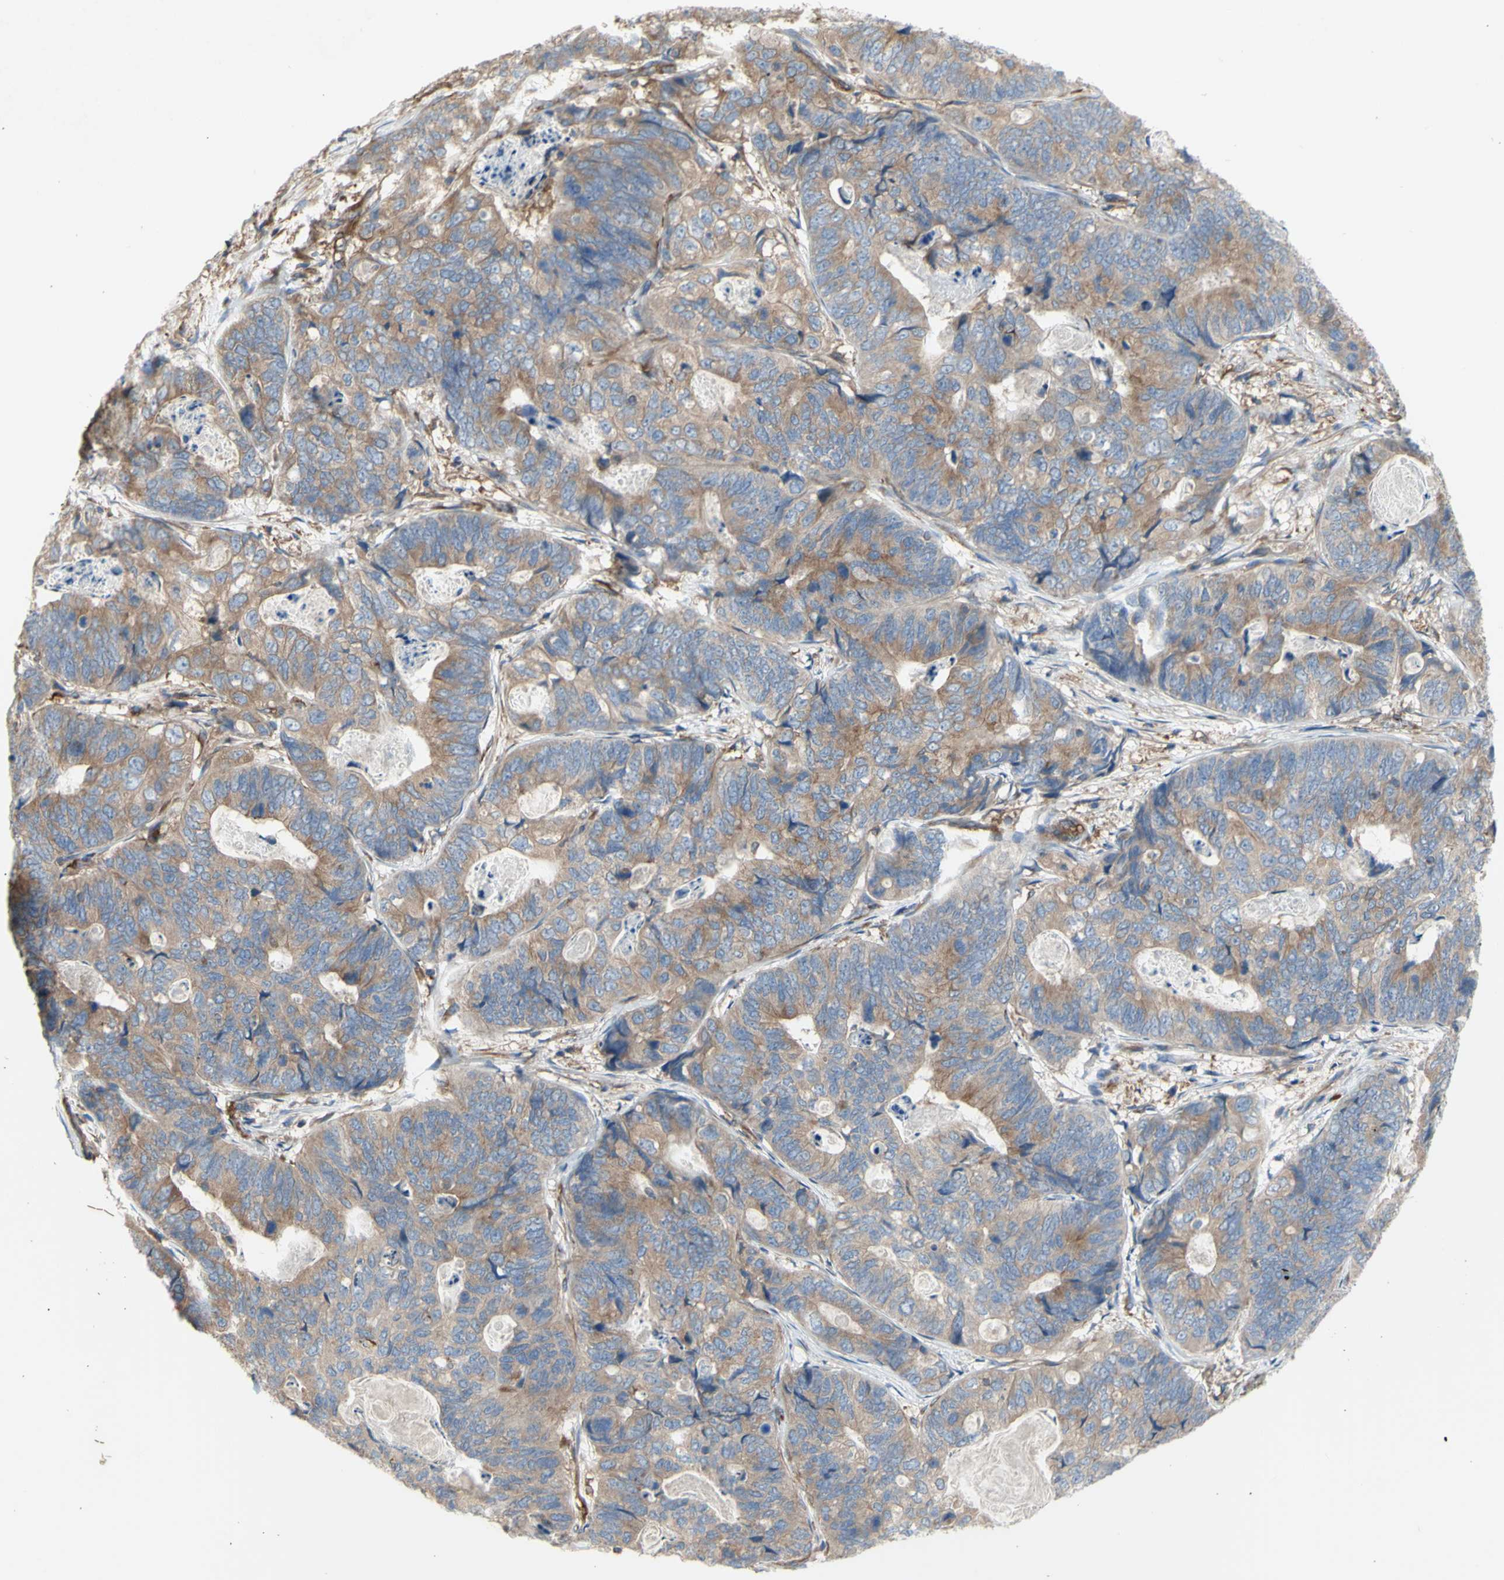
{"staining": {"intensity": "moderate", "quantity": ">75%", "location": "cytoplasmic/membranous"}, "tissue": "stomach cancer", "cell_type": "Tumor cells", "image_type": "cancer", "snomed": [{"axis": "morphology", "description": "Adenocarcinoma, NOS"}, {"axis": "topography", "description": "Stomach"}], "caption": "IHC image of neoplastic tissue: stomach cancer stained using immunohistochemistry (IHC) demonstrates medium levels of moderate protein expression localized specifically in the cytoplasmic/membranous of tumor cells, appearing as a cytoplasmic/membranous brown color.", "gene": "KLC1", "patient": {"sex": "female", "age": 89}}